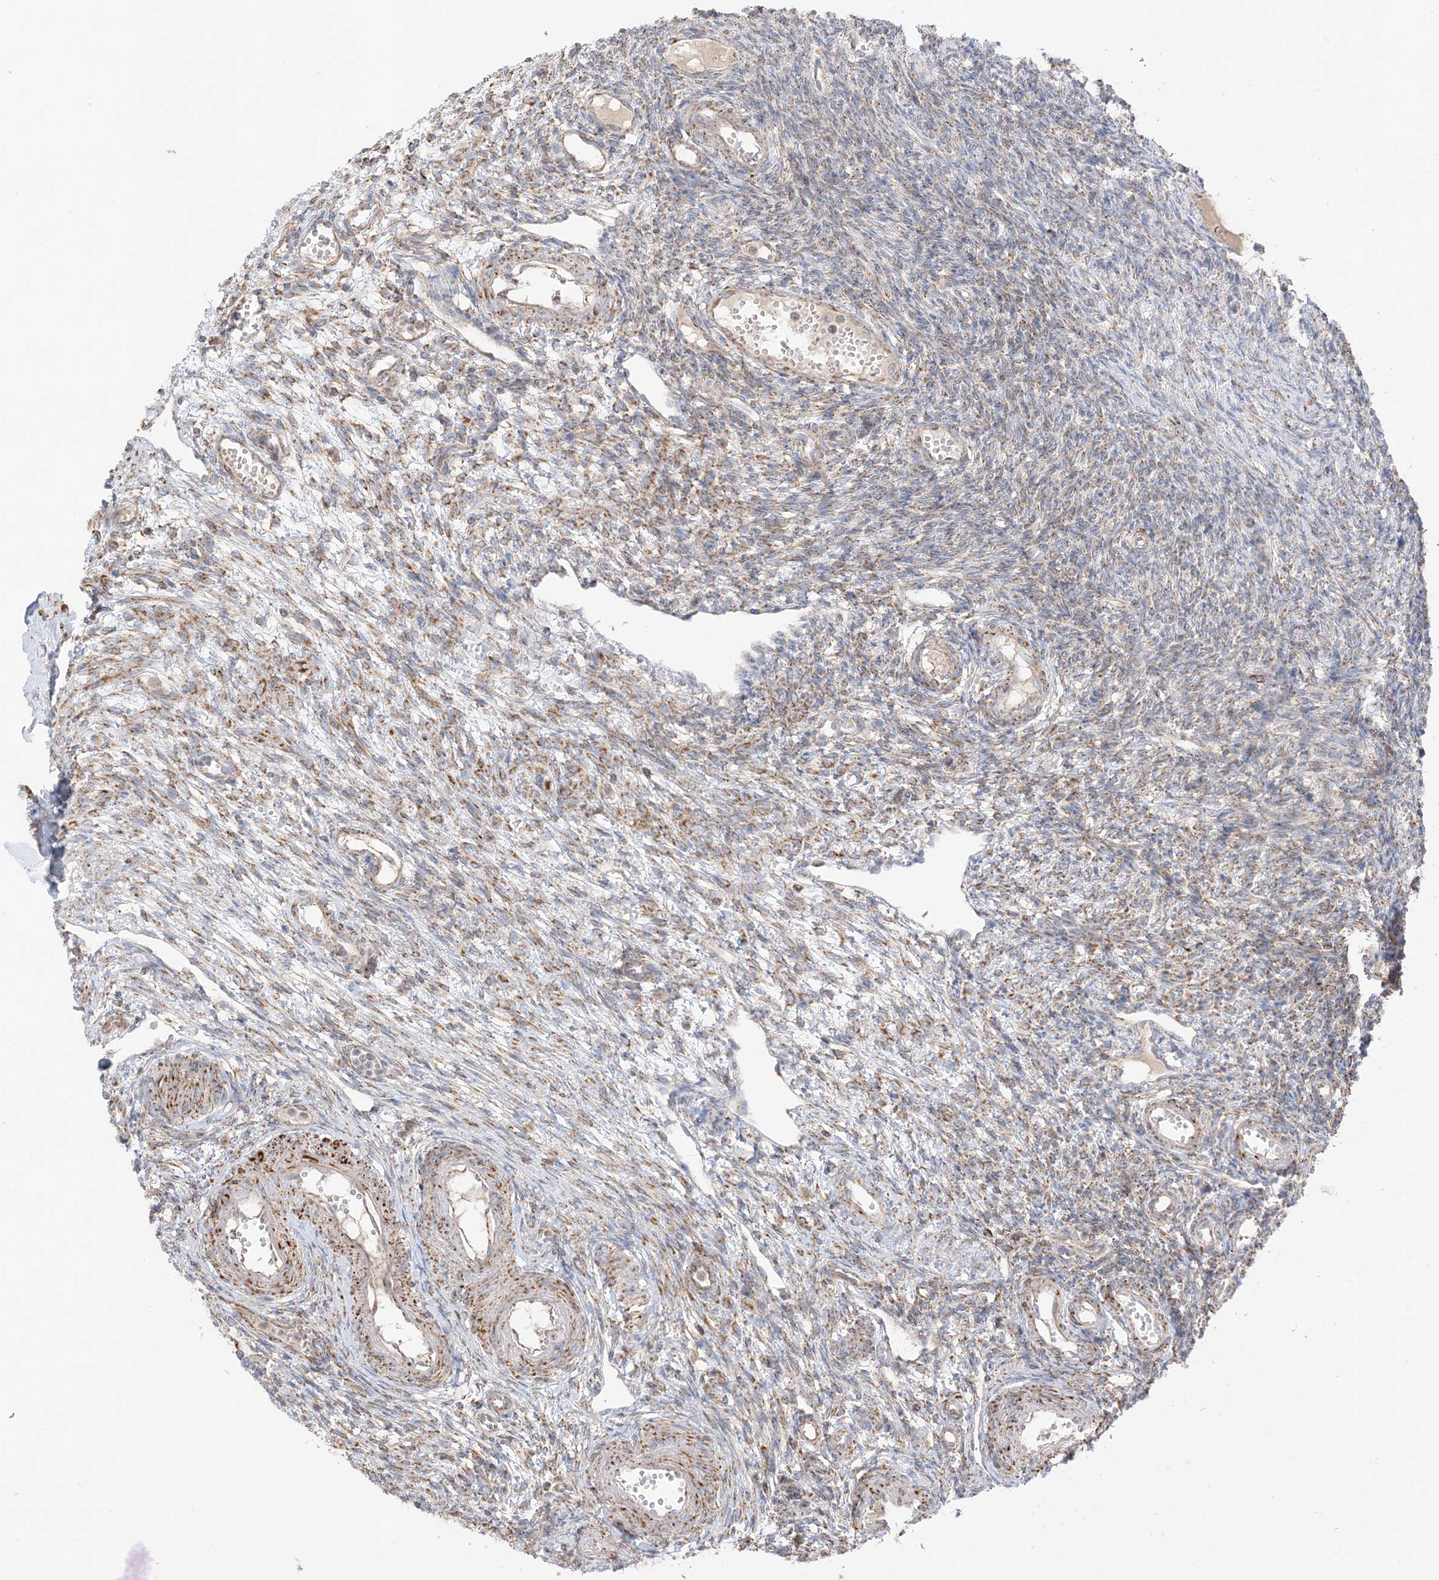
{"staining": {"intensity": "moderate", "quantity": ">75%", "location": "cytoplasmic/membranous"}, "tissue": "ovary", "cell_type": "Follicle cells", "image_type": "normal", "snomed": [{"axis": "morphology", "description": "Normal tissue, NOS"}, {"axis": "morphology", "description": "Cyst, NOS"}, {"axis": "topography", "description": "Ovary"}], "caption": "Immunohistochemistry (IHC) of benign human ovary shows medium levels of moderate cytoplasmic/membranous expression in about >75% of follicle cells.", "gene": "SLC25A12", "patient": {"sex": "female", "age": 33}}